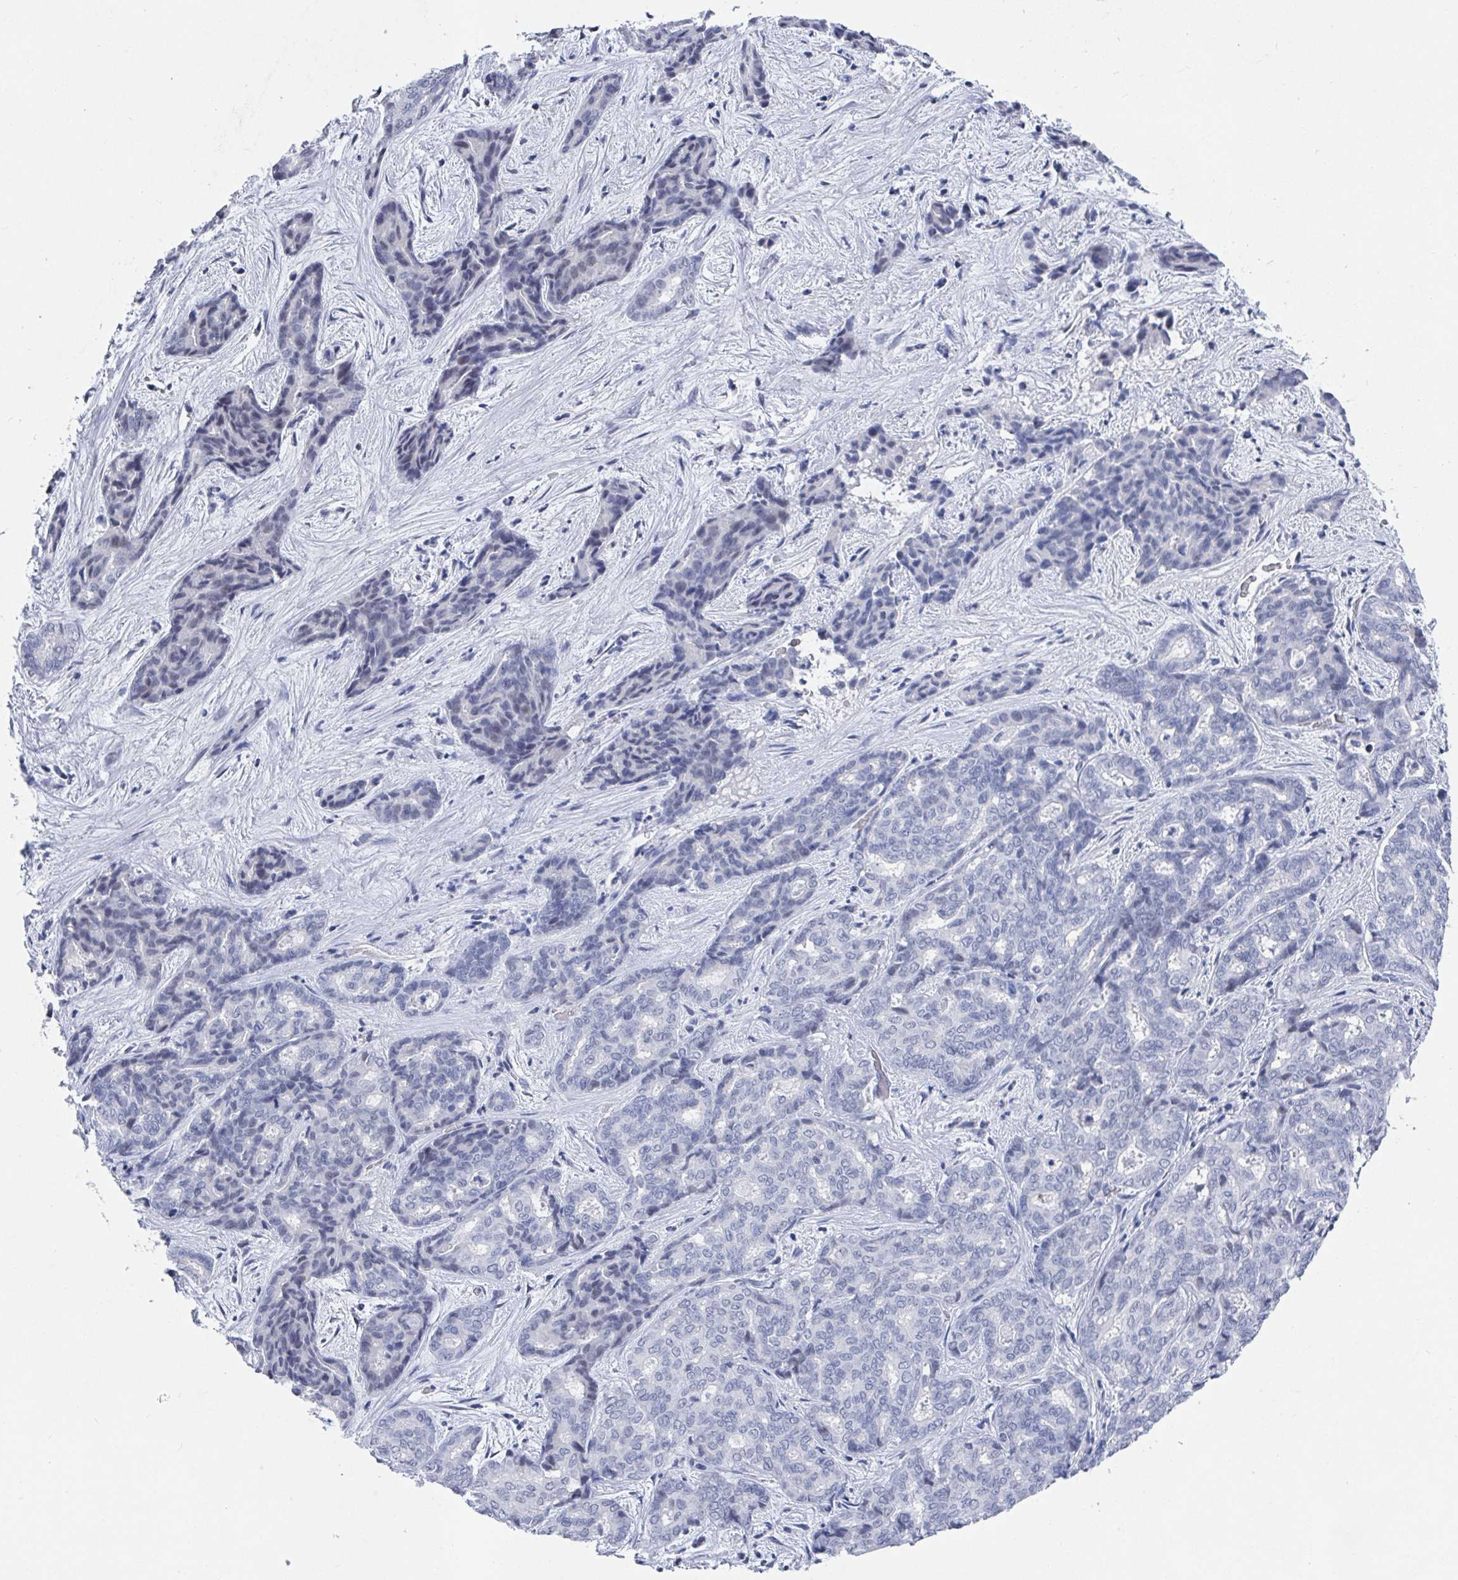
{"staining": {"intensity": "negative", "quantity": "none", "location": "none"}, "tissue": "liver cancer", "cell_type": "Tumor cells", "image_type": "cancer", "snomed": [{"axis": "morphology", "description": "Cholangiocarcinoma"}, {"axis": "topography", "description": "Liver"}], "caption": "Immunohistochemistry (IHC) histopathology image of neoplastic tissue: human liver cancer (cholangiocarcinoma) stained with DAB (3,3'-diaminobenzidine) displays no significant protein positivity in tumor cells.", "gene": "CAMKV", "patient": {"sex": "female", "age": 64}}